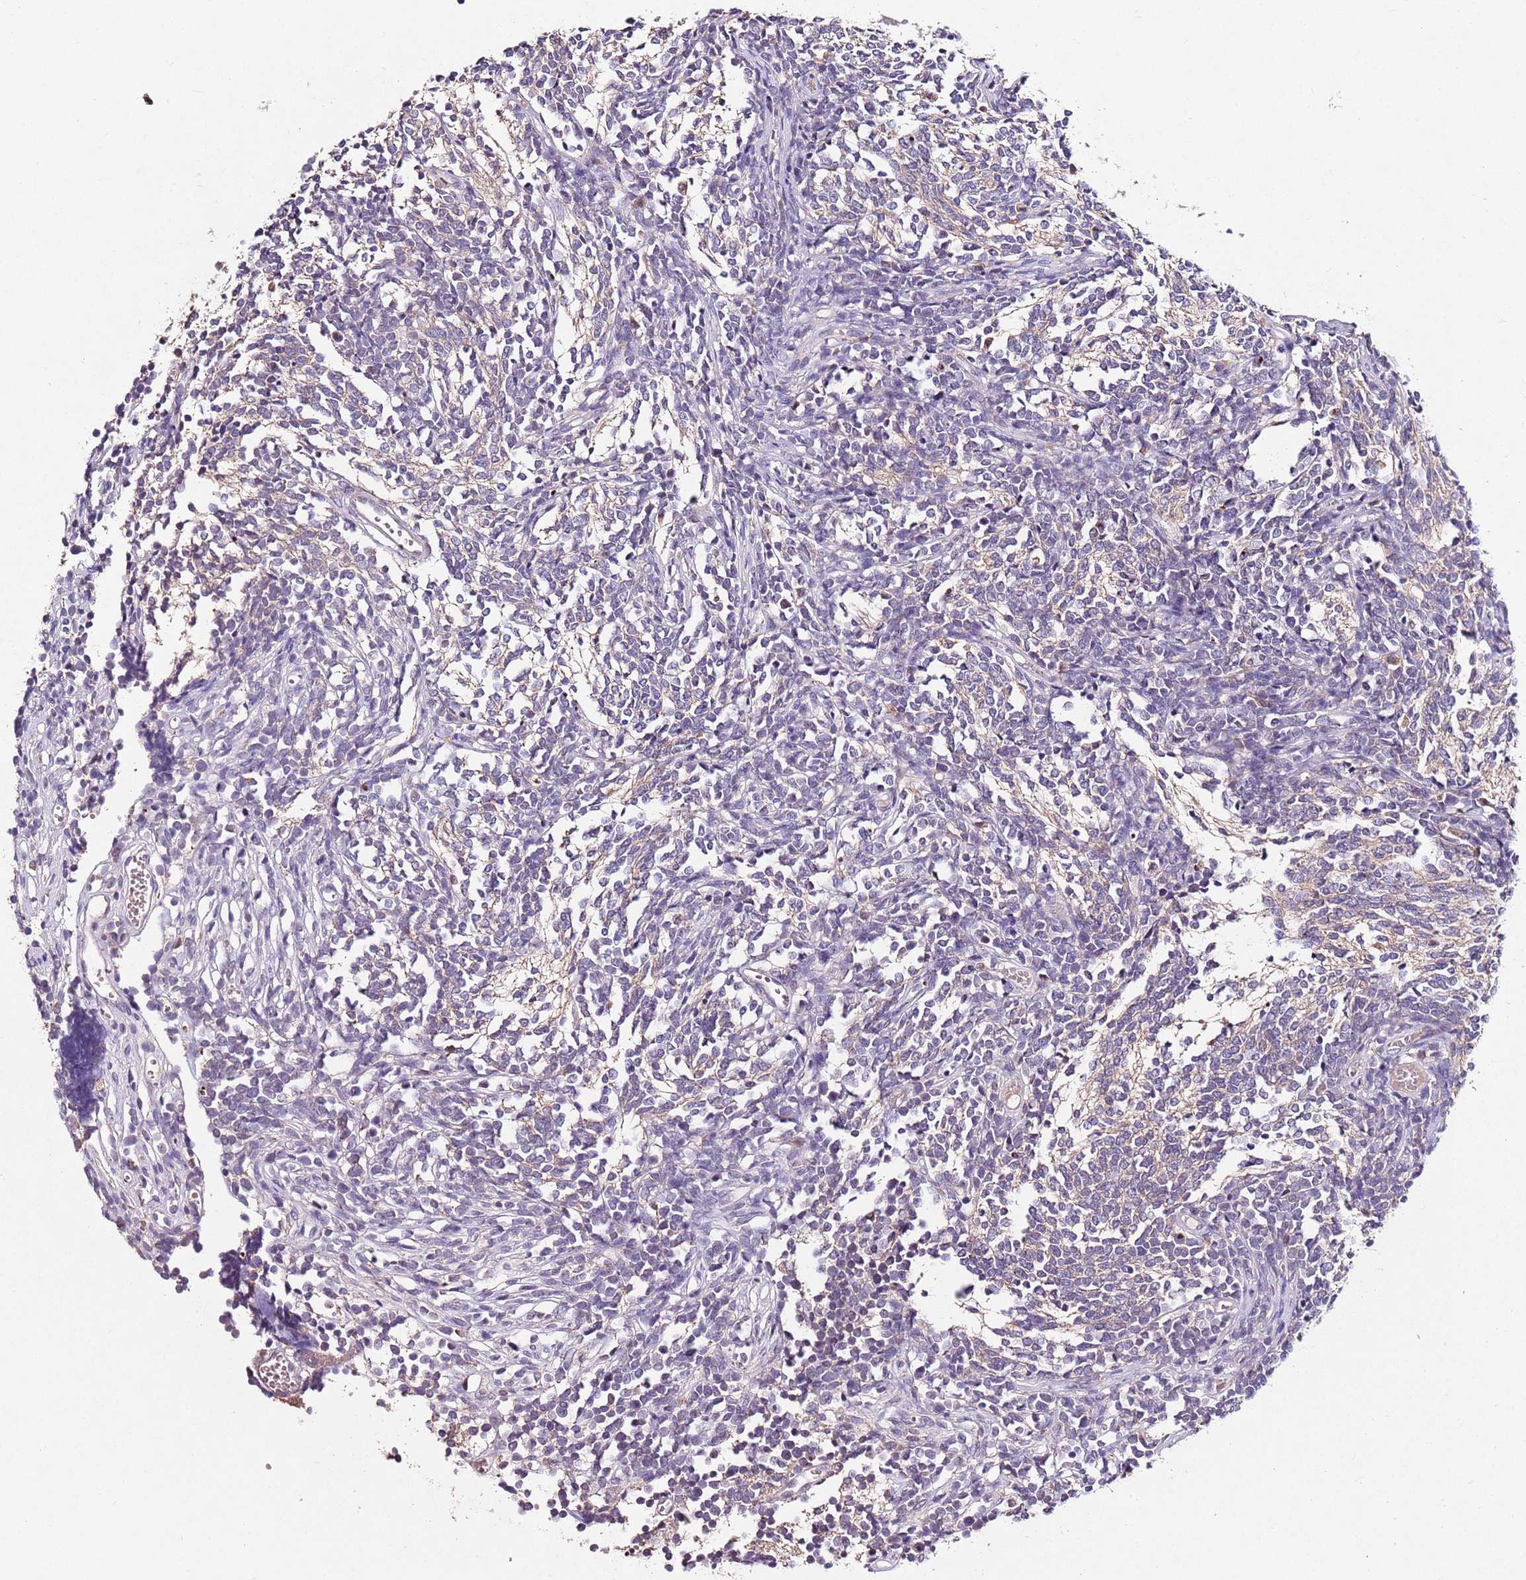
{"staining": {"intensity": "weak", "quantity": "<25%", "location": "cytoplasmic/membranous"}, "tissue": "glioma", "cell_type": "Tumor cells", "image_type": "cancer", "snomed": [{"axis": "morphology", "description": "Glioma, malignant, Low grade"}, {"axis": "topography", "description": "Brain"}], "caption": "The photomicrograph shows no significant expression in tumor cells of malignant low-grade glioma.", "gene": "NRDE2", "patient": {"sex": "female", "age": 1}}